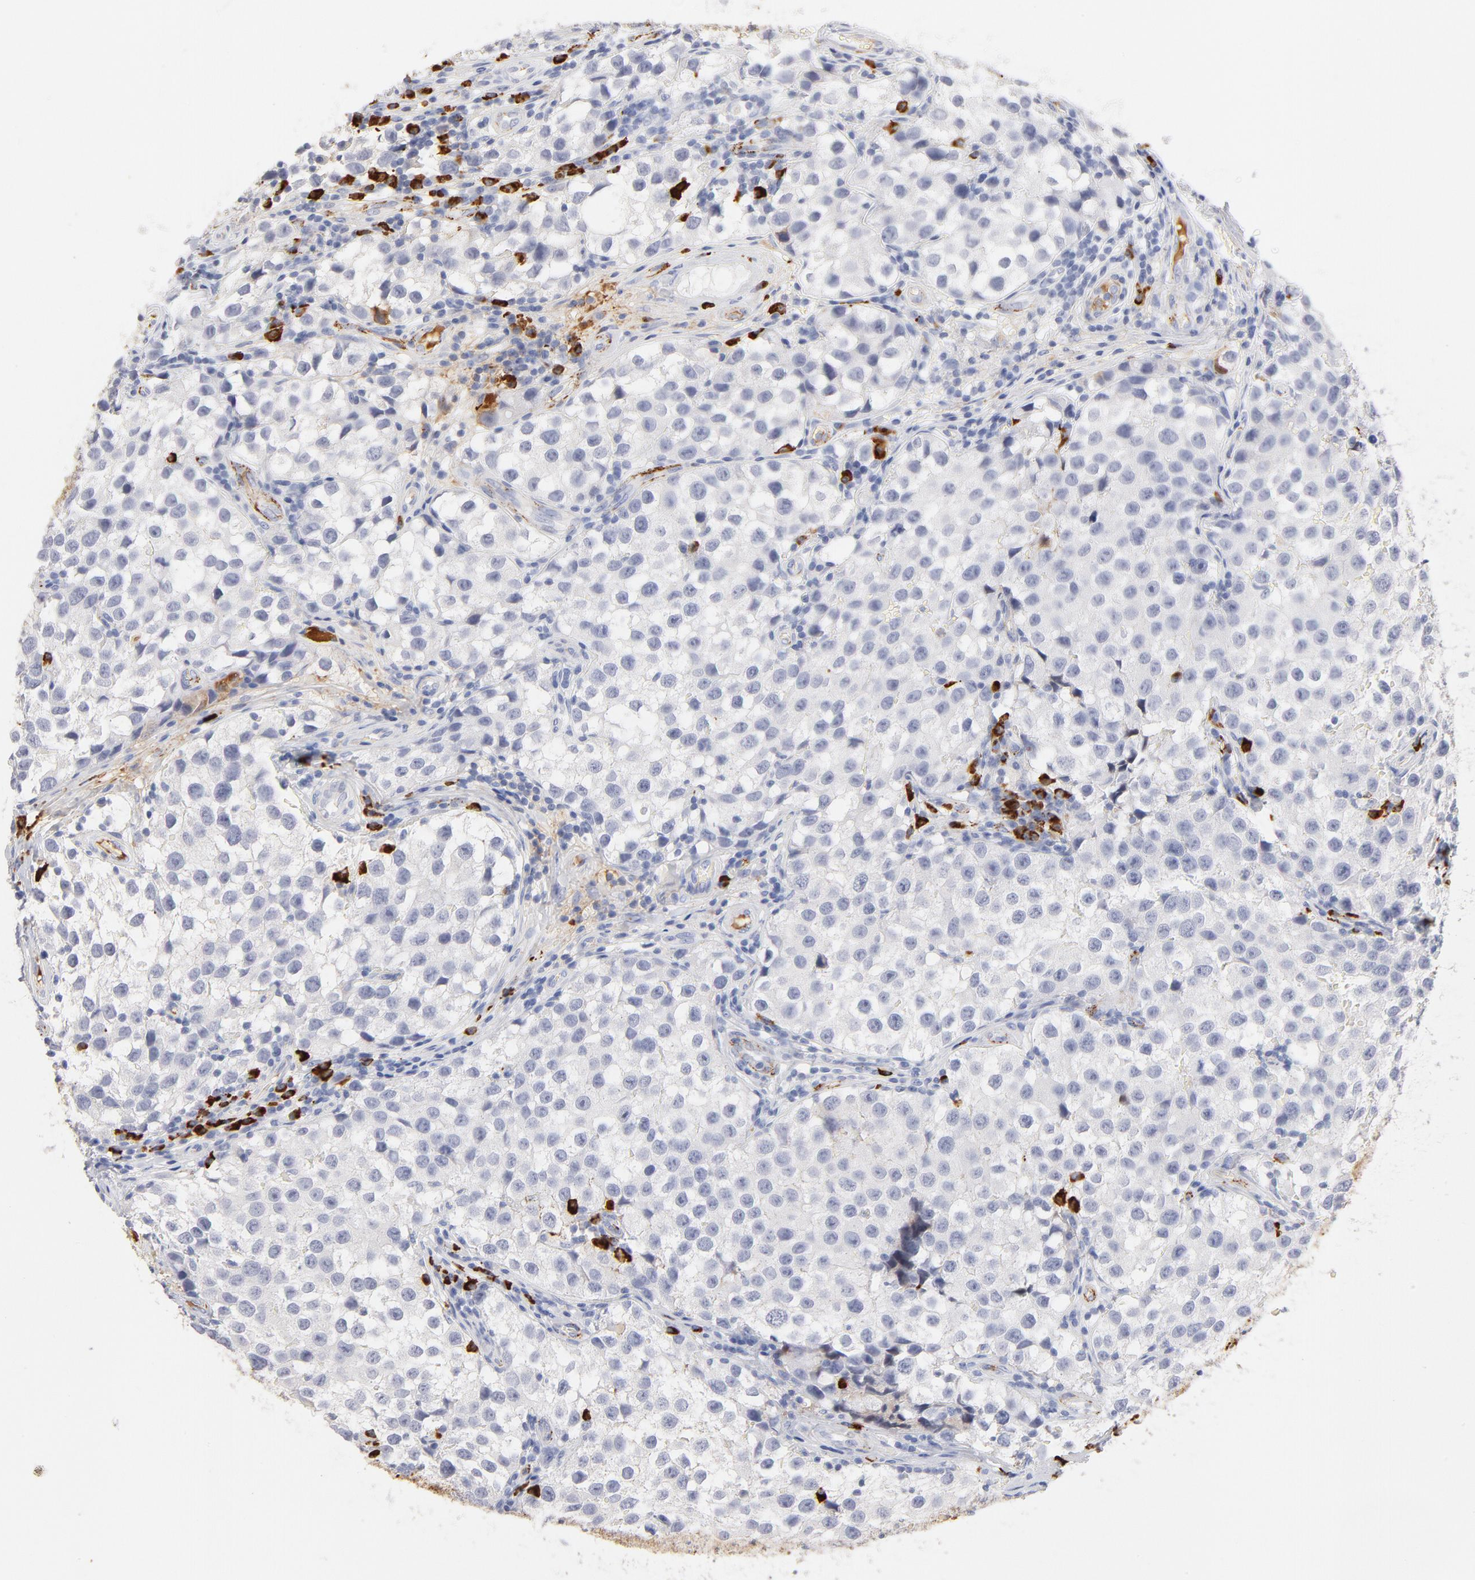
{"staining": {"intensity": "negative", "quantity": "none", "location": "none"}, "tissue": "testis cancer", "cell_type": "Tumor cells", "image_type": "cancer", "snomed": [{"axis": "morphology", "description": "Seminoma, NOS"}, {"axis": "topography", "description": "Testis"}], "caption": "The image exhibits no significant staining in tumor cells of testis cancer (seminoma).", "gene": "PLAT", "patient": {"sex": "male", "age": 39}}